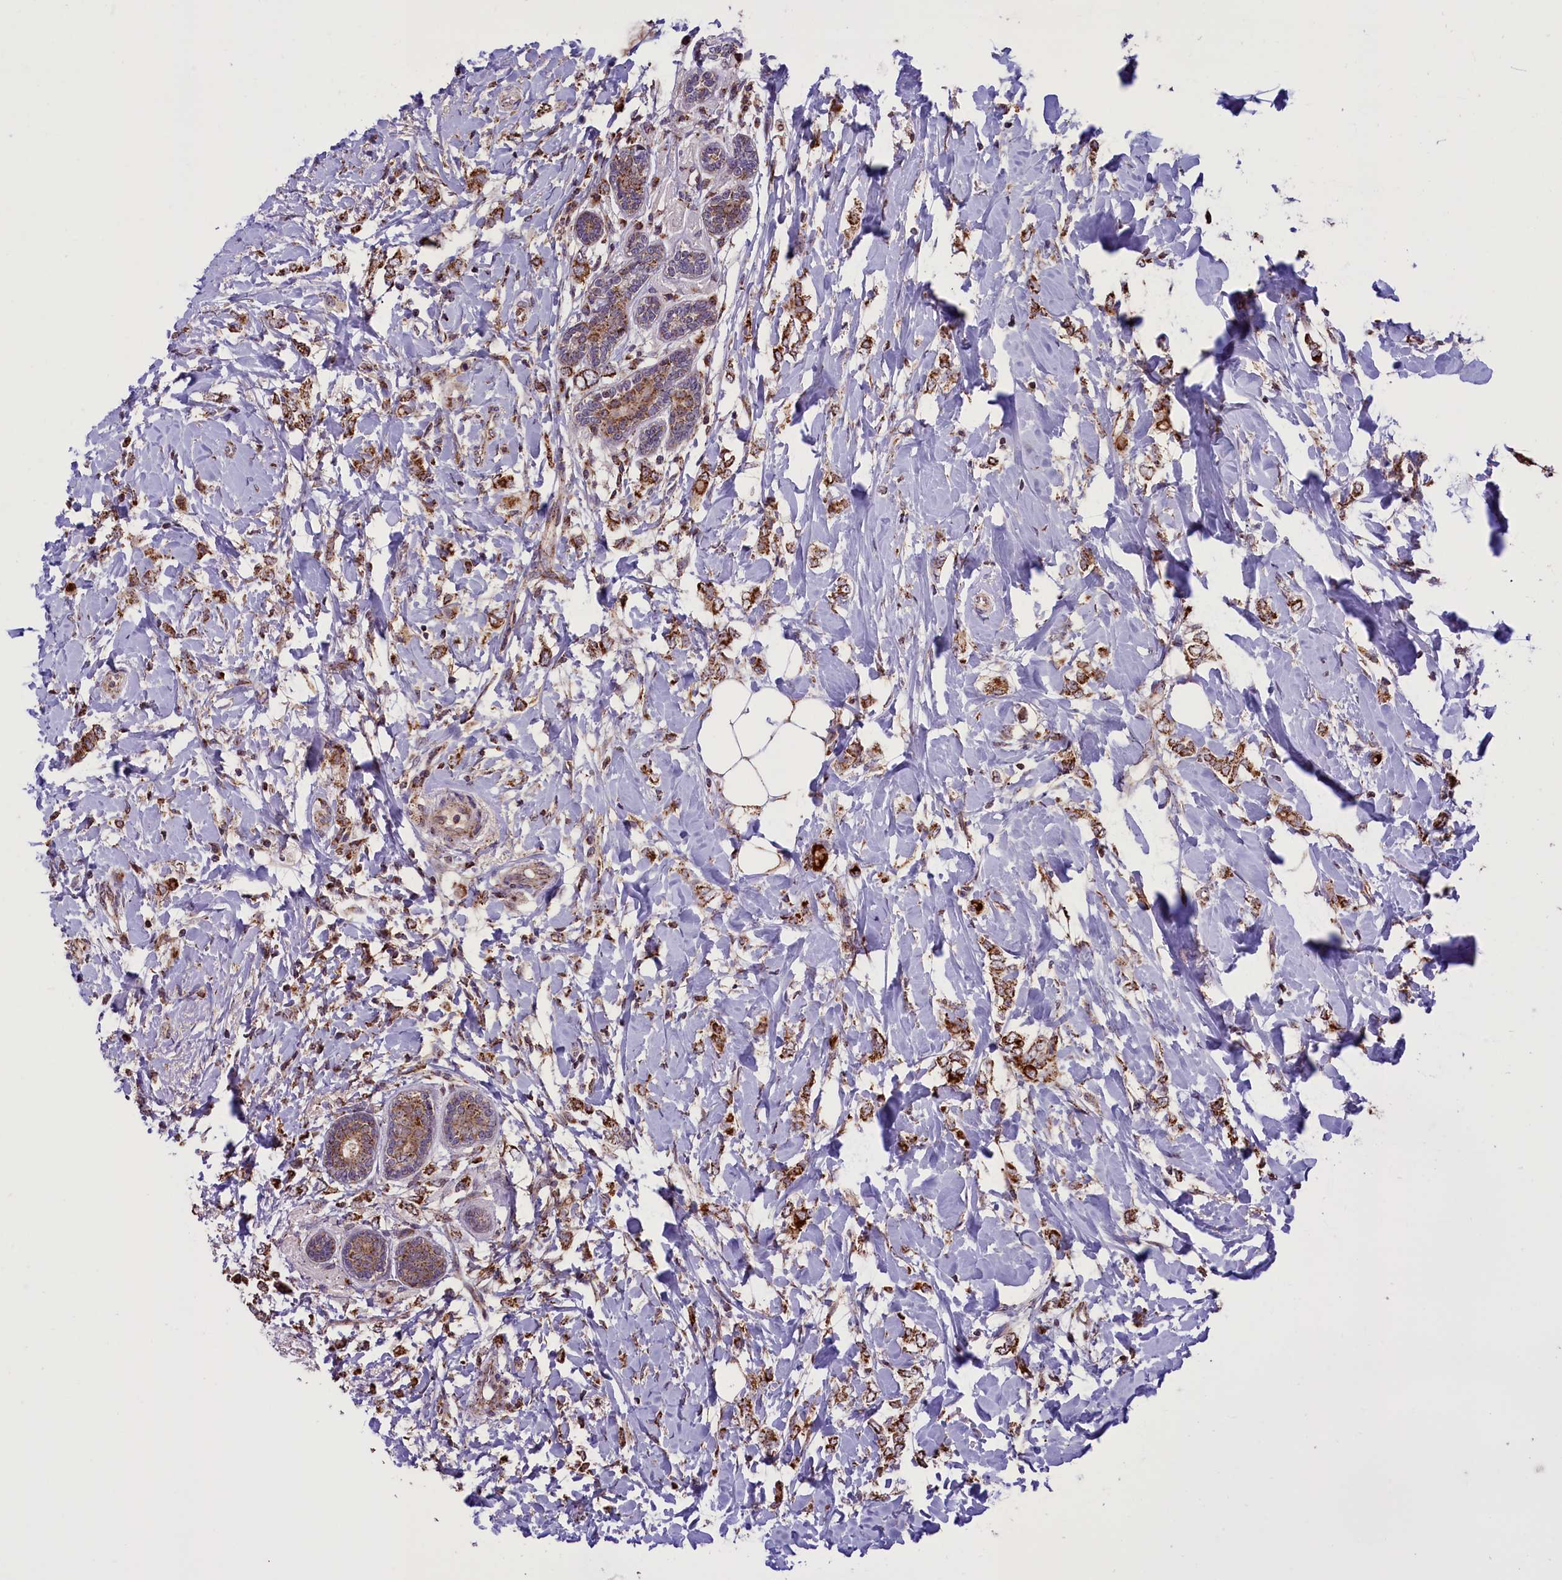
{"staining": {"intensity": "strong", "quantity": ">75%", "location": "cytoplasmic/membranous"}, "tissue": "breast cancer", "cell_type": "Tumor cells", "image_type": "cancer", "snomed": [{"axis": "morphology", "description": "Normal tissue, NOS"}, {"axis": "morphology", "description": "Lobular carcinoma"}, {"axis": "topography", "description": "Breast"}], "caption": "Brown immunohistochemical staining in breast cancer (lobular carcinoma) shows strong cytoplasmic/membranous staining in approximately >75% of tumor cells. (brown staining indicates protein expression, while blue staining denotes nuclei).", "gene": "GLRX5", "patient": {"sex": "female", "age": 47}}